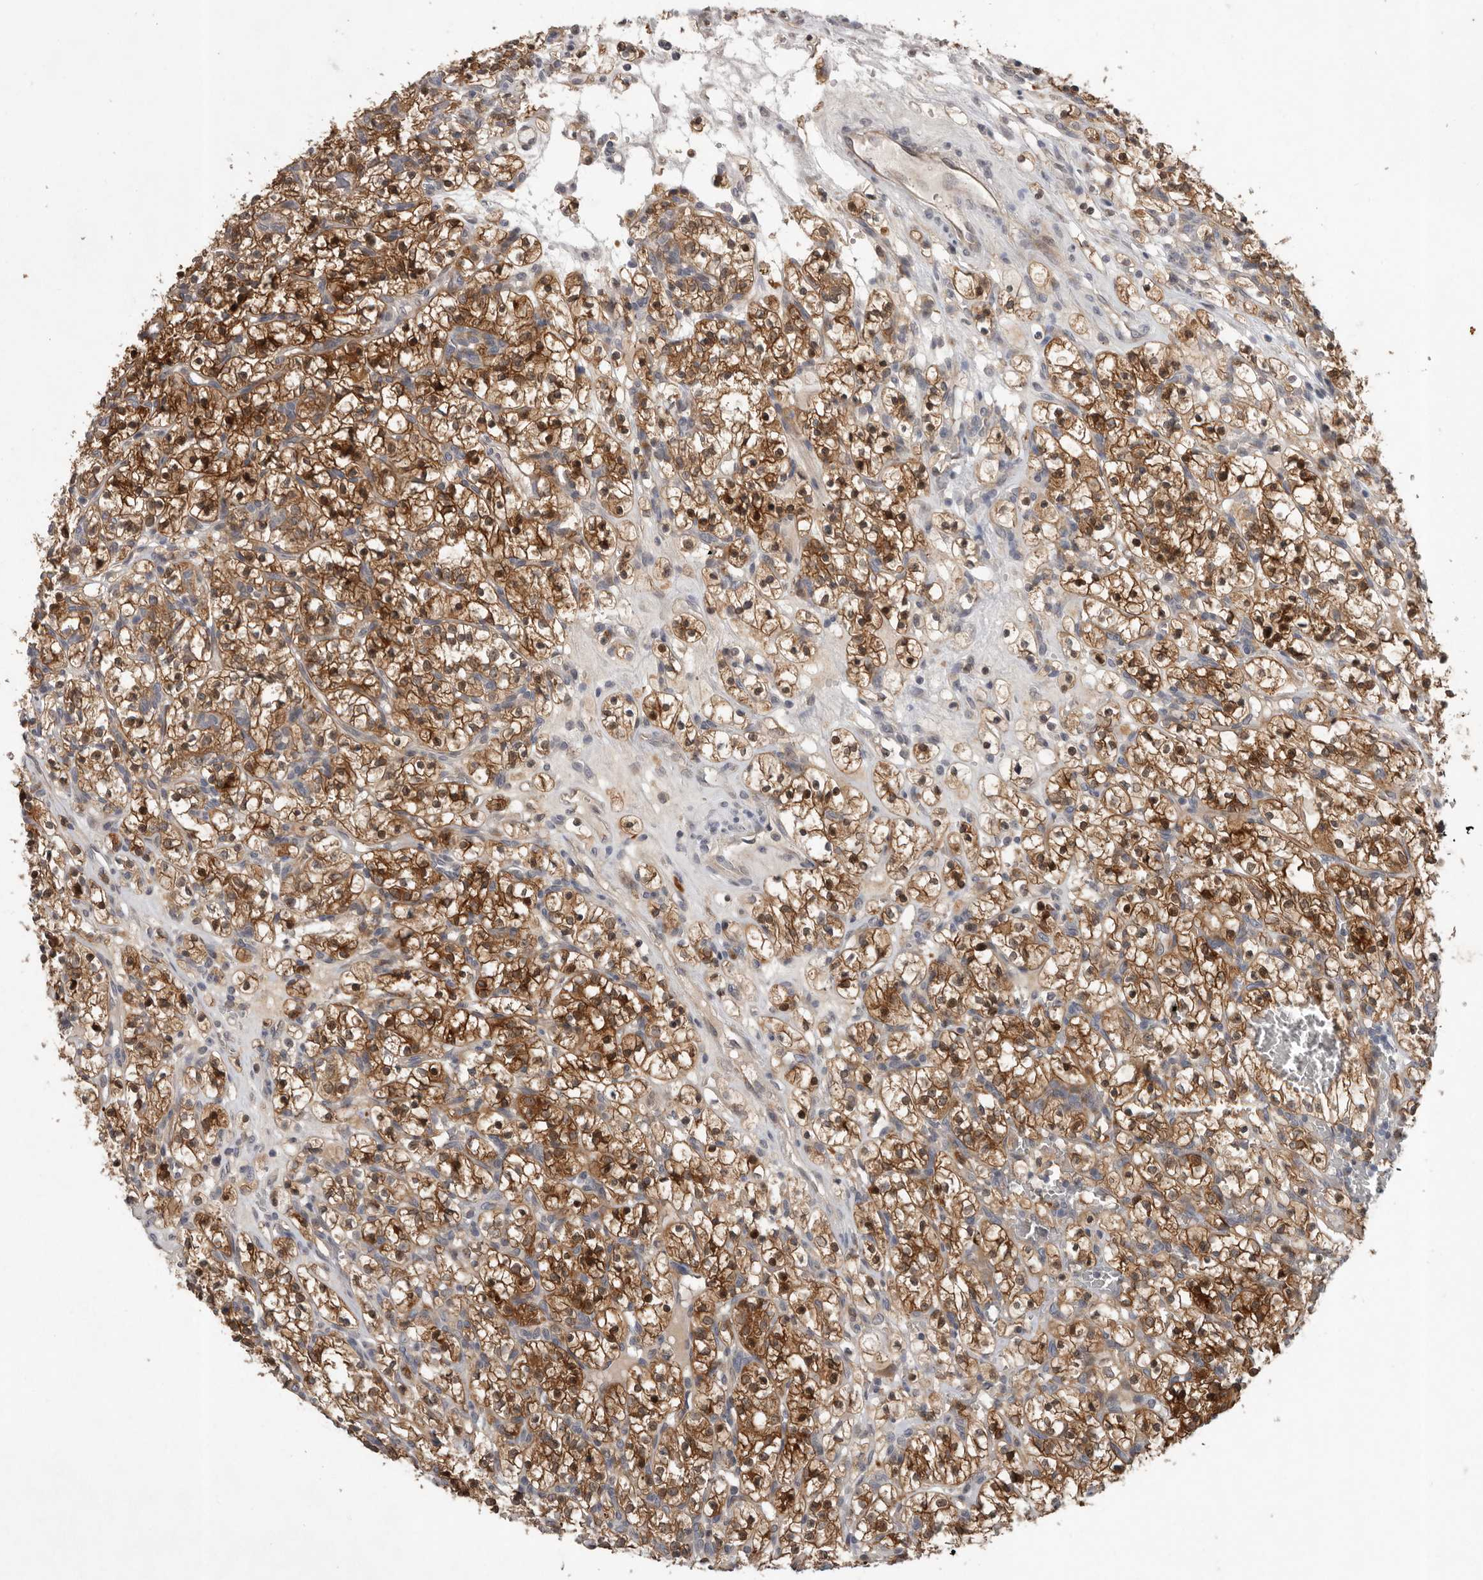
{"staining": {"intensity": "strong", "quantity": ">75%", "location": "cytoplasmic/membranous,nuclear"}, "tissue": "renal cancer", "cell_type": "Tumor cells", "image_type": "cancer", "snomed": [{"axis": "morphology", "description": "Adenocarcinoma, NOS"}, {"axis": "topography", "description": "Kidney"}], "caption": "Strong cytoplasmic/membranous and nuclear positivity for a protein is present in about >75% of tumor cells of renal cancer (adenocarcinoma) using immunohistochemistry.", "gene": "RALGPS2", "patient": {"sex": "female", "age": 57}}